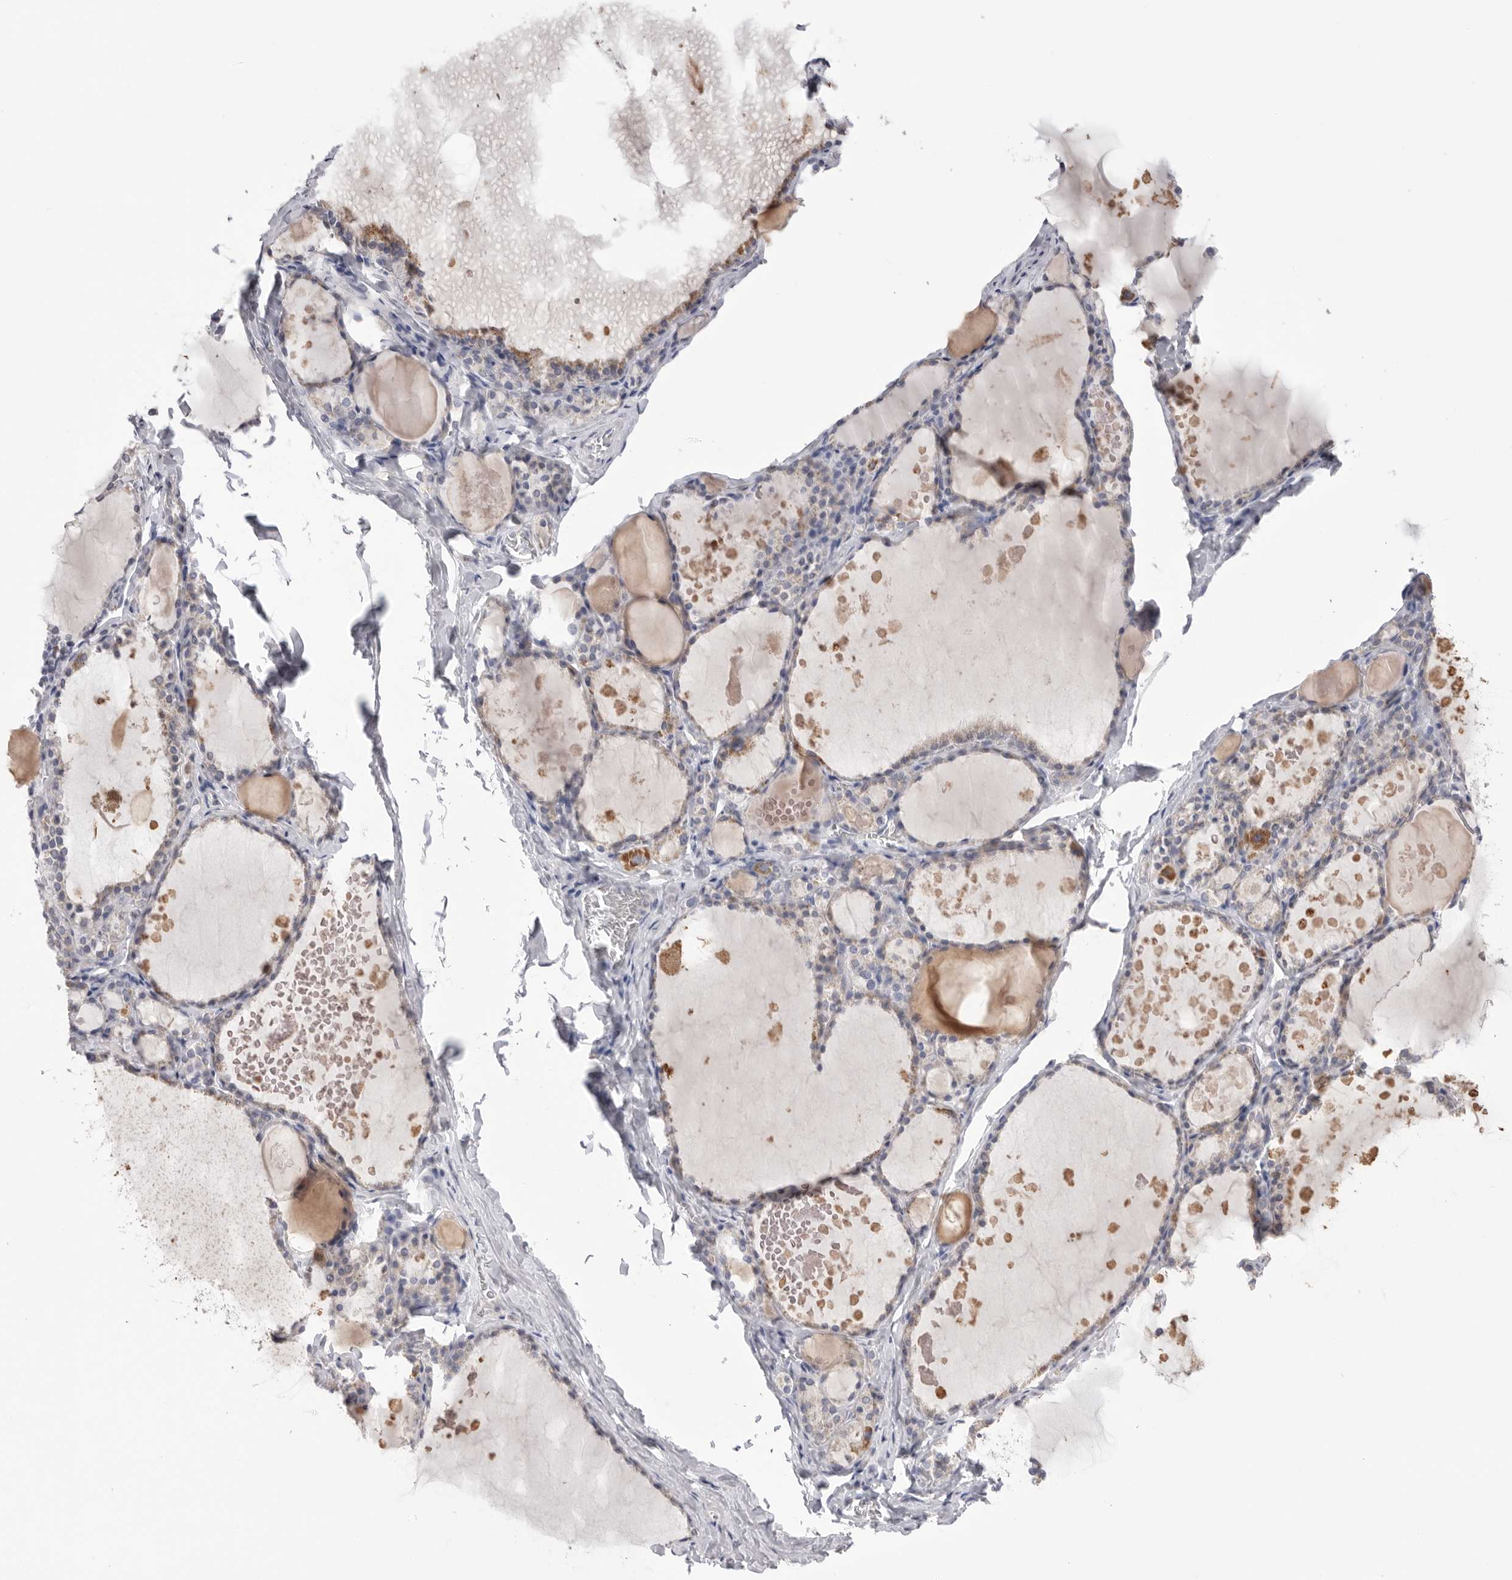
{"staining": {"intensity": "weak", "quantity": "<25%", "location": "cytoplasmic/membranous"}, "tissue": "thyroid gland", "cell_type": "Glandular cells", "image_type": "normal", "snomed": [{"axis": "morphology", "description": "Normal tissue, NOS"}, {"axis": "topography", "description": "Thyroid gland"}], "caption": "Image shows no protein expression in glandular cells of unremarkable thyroid gland. (Stains: DAB (3,3'-diaminobenzidine) immunohistochemistry with hematoxylin counter stain, Microscopy: brightfield microscopy at high magnification).", "gene": "VDAC3", "patient": {"sex": "male", "age": 56}}